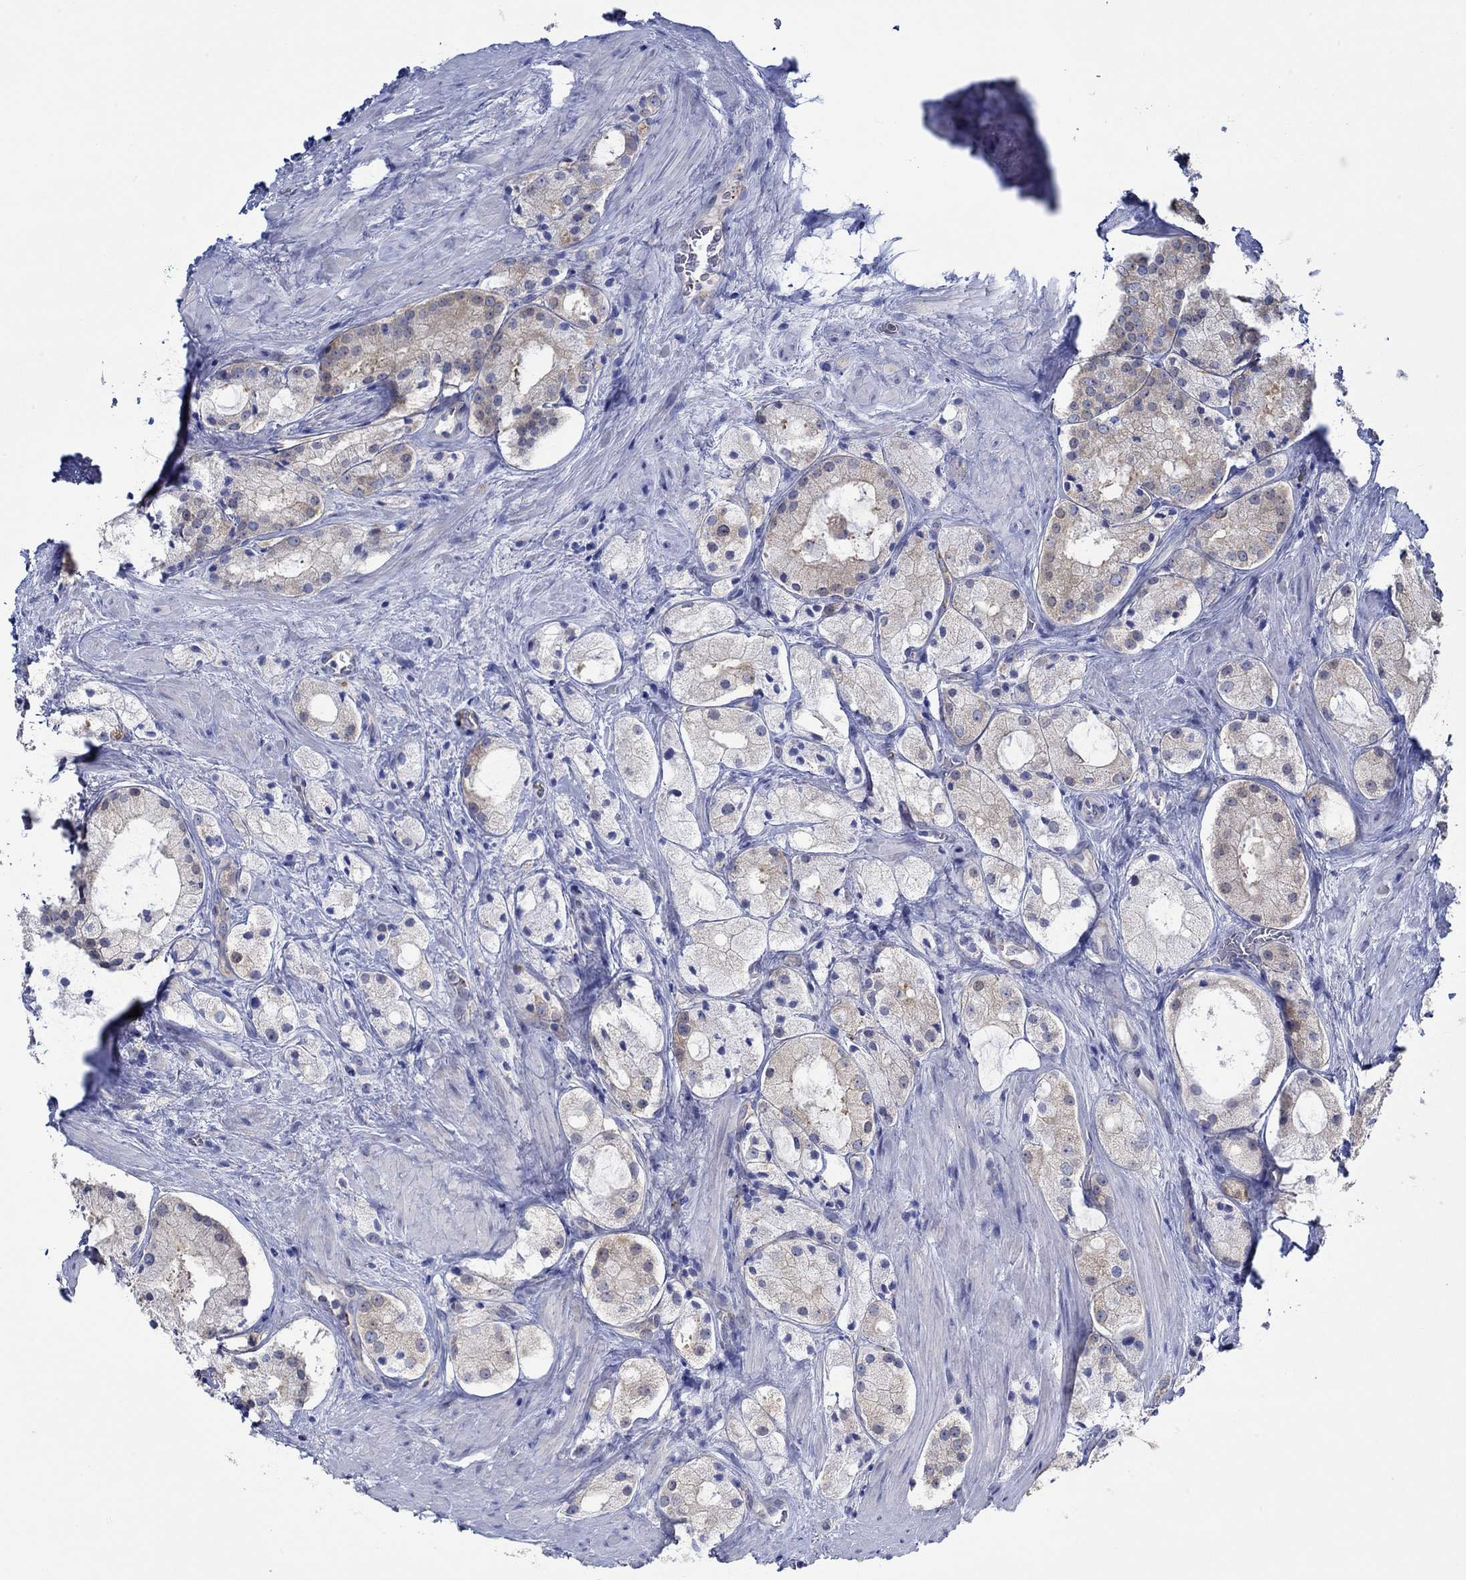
{"staining": {"intensity": "negative", "quantity": "none", "location": "none"}, "tissue": "prostate cancer", "cell_type": "Tumor cells", "image_type": "cancer", "snomed": [{"axis": "morphology", "description": "Adenocarcinoma, NOS"}, {"axis": "morphology", "description": "Adenocarcinoma, High grade"}, {"axis": "topography", "description": "Prostate"}], "caption": "The micrograph shows no significant staining in tumor cells of prostate adenocarcinoma.", "gene": "SLC27A3", "patient": {"sex": "male", "age": 64}}